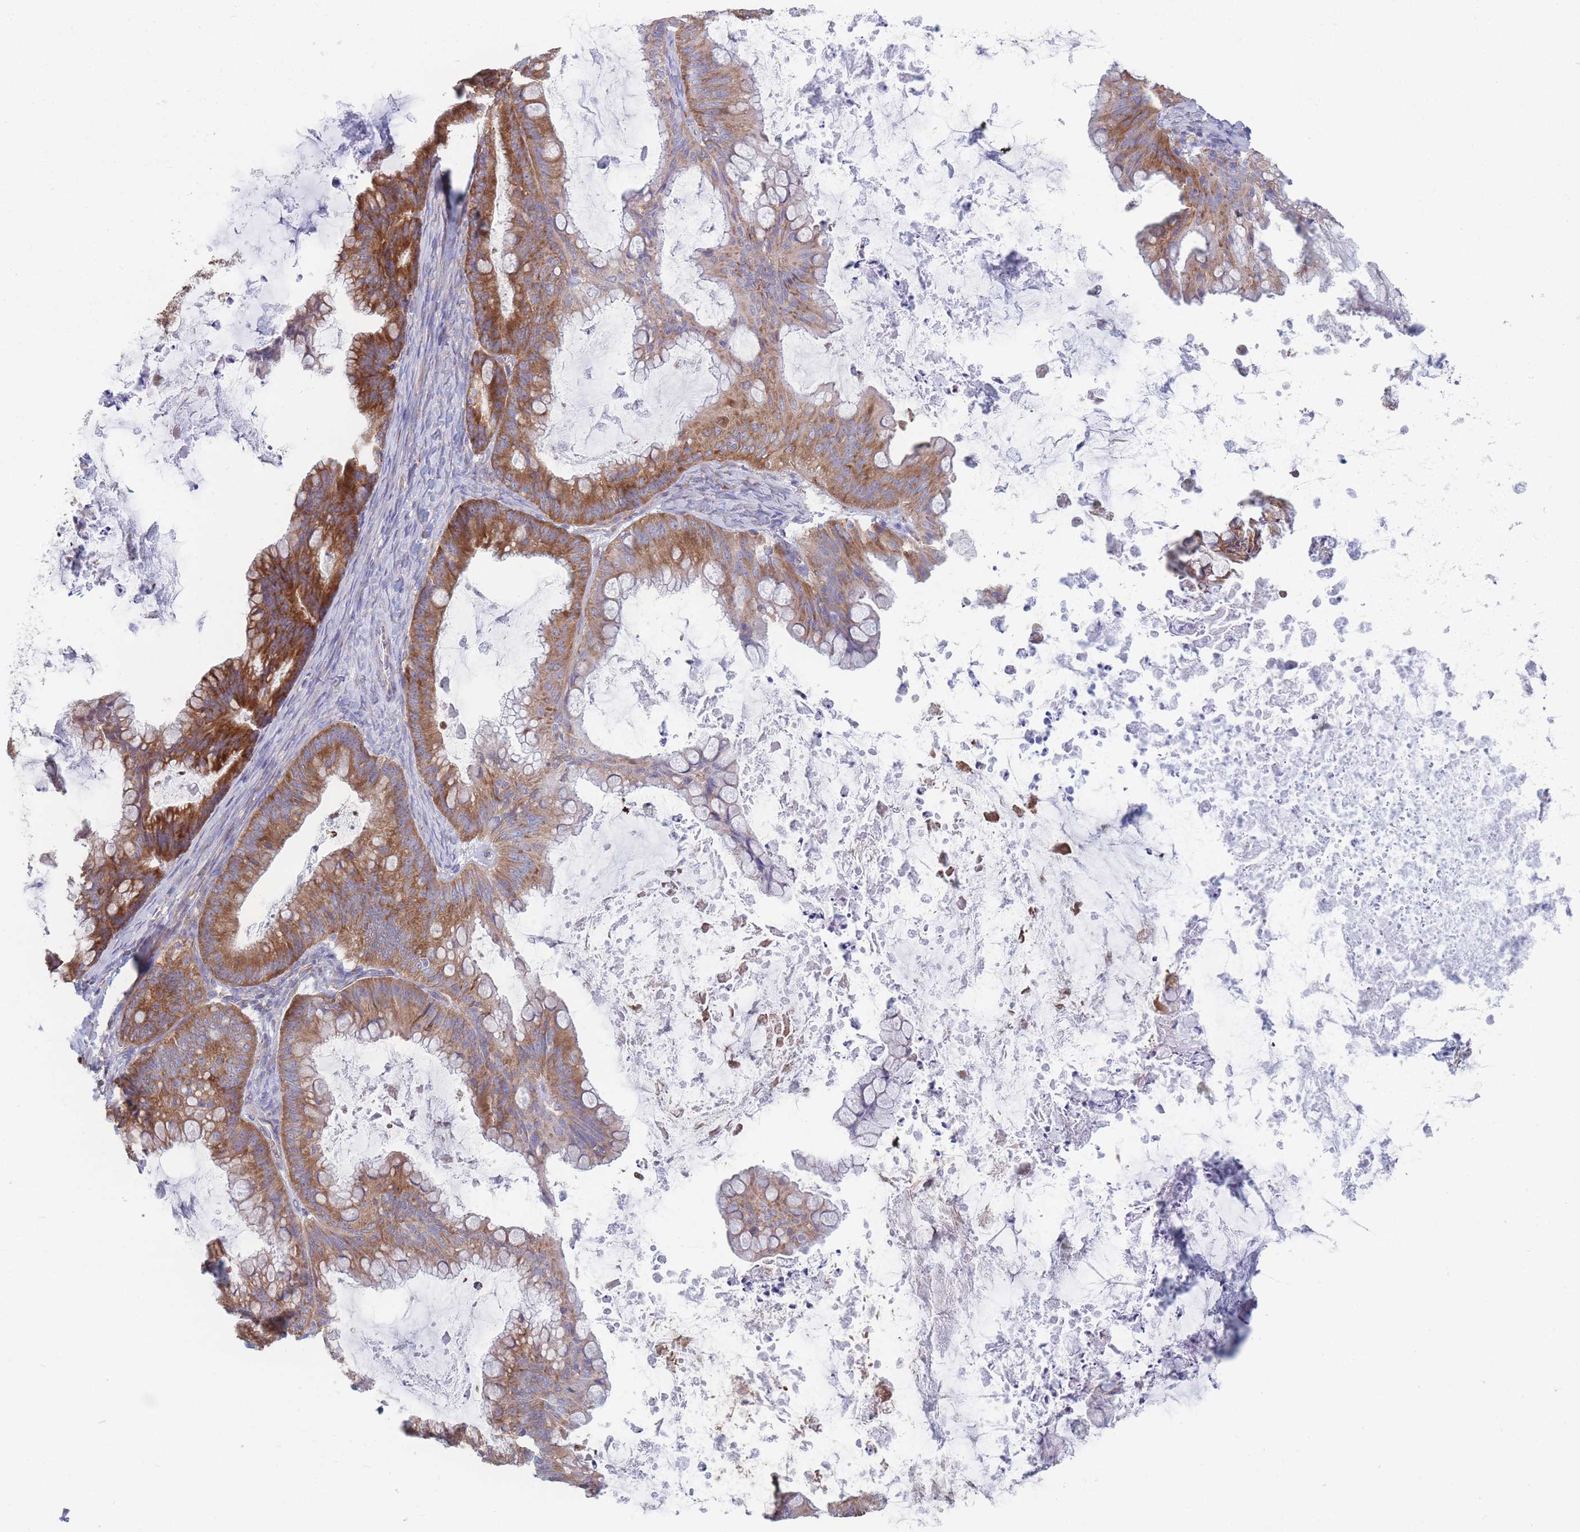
{"staining": {"intensity": "strong", "quantity": "25%-75%", "location": "cytoplasmic/membranous"}, "tissue": "ovarian cancer", "cell_type": "Tumor cells", "image_type": "cancer", "snomed": [{"axis": "morphology", "description": "Cystadenocarcinoma, mucinous, NOS"}, {"axis": "topography", "description": "Ovary"}], "caption": "Human ovarian cancer (mucinous cystadenocarcinoma) stained with a brown dye reveals strong cytoplasmic/membranous positive staining in approximately 25%-75% of tumor cells.", "gene": "RPL8", "patient": {"sex": "female", "age": 35}}